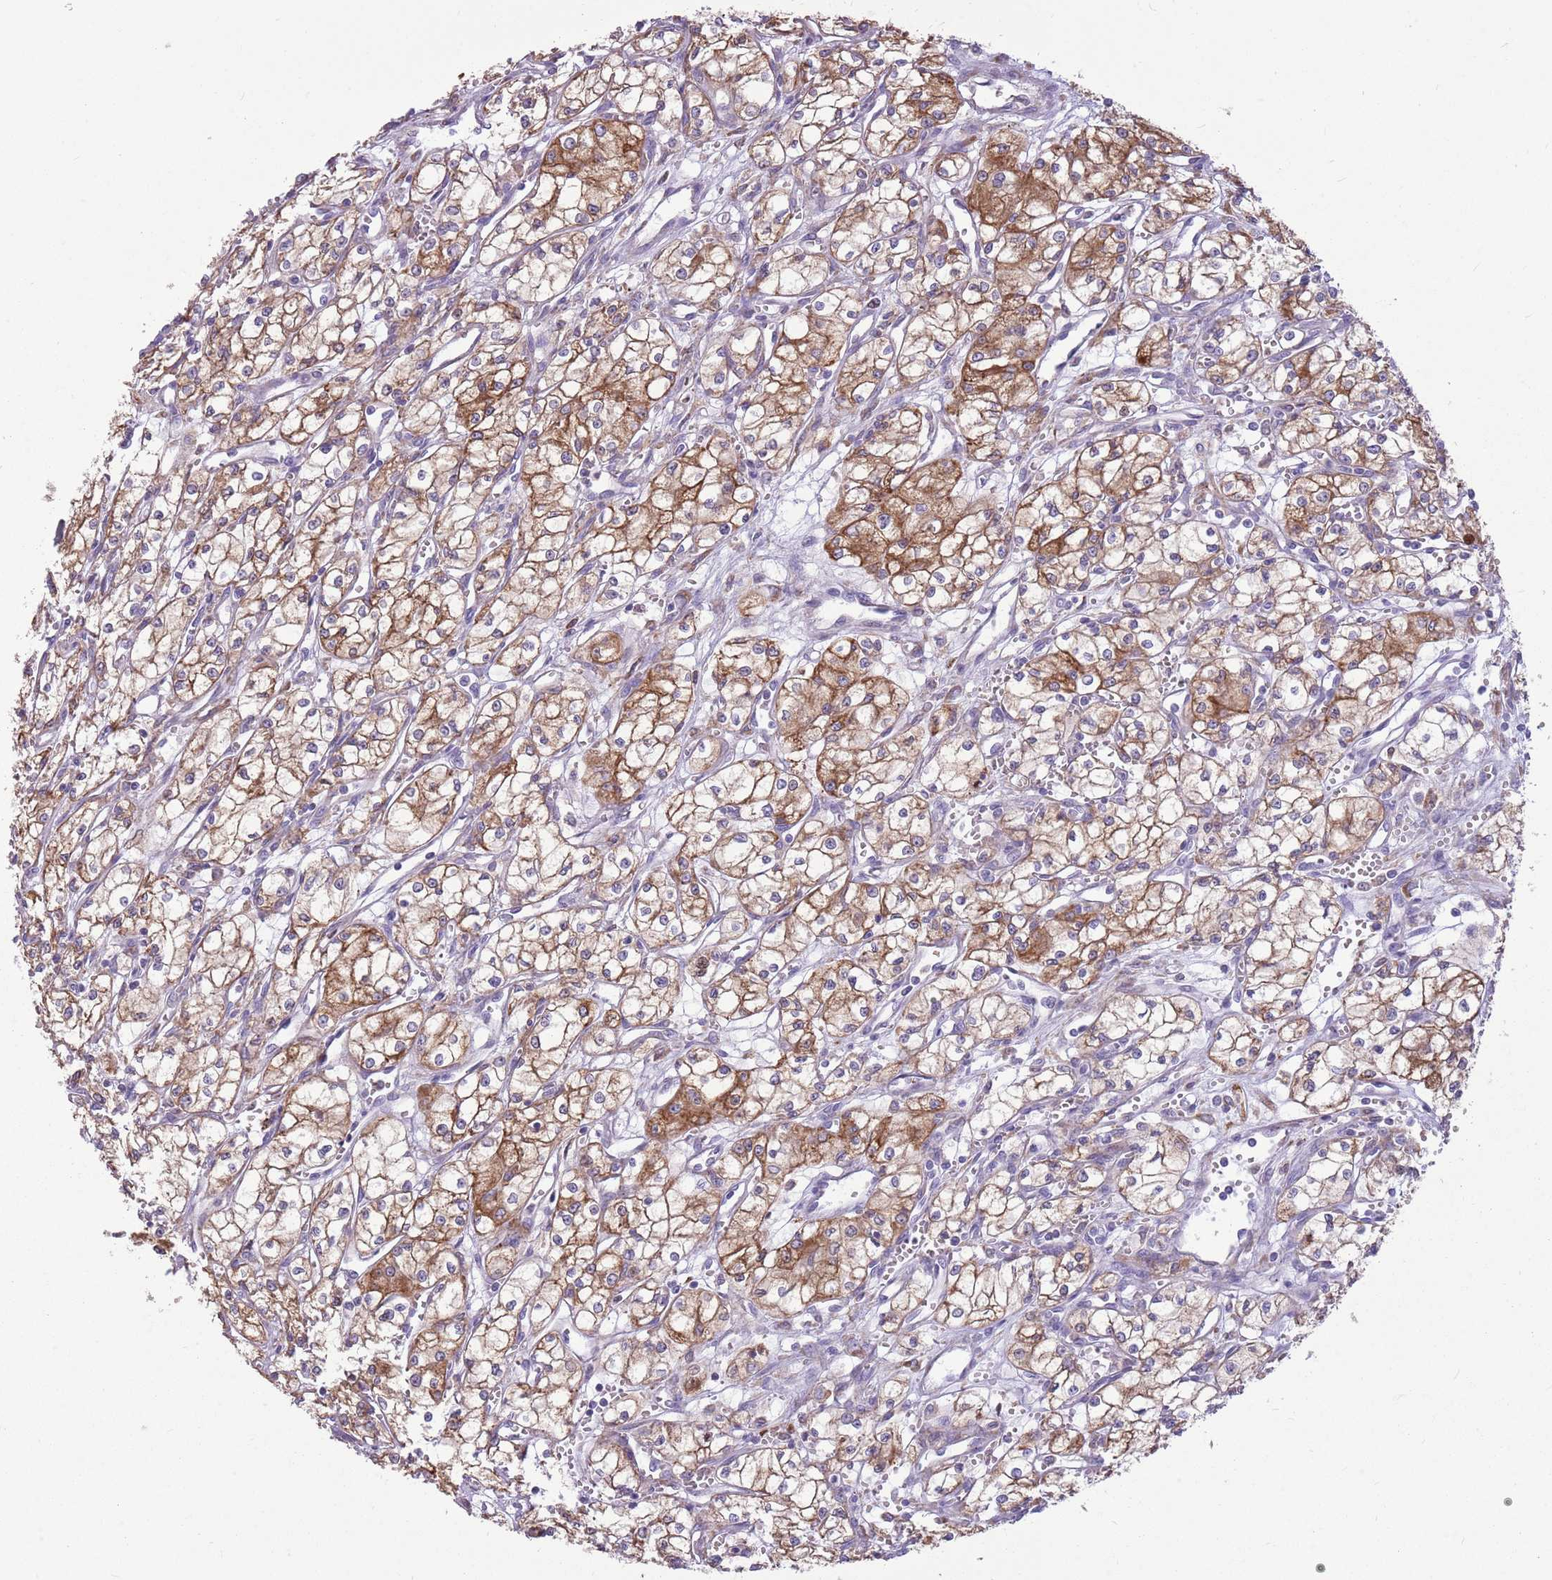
{"staining": {"intensity": "moderate", "quantity": ">75%", "location": "cytoplasmic/membranous"}, "tissue": "renal cancer", "cell_type": "Tumor cells", "image_type": "cancer", "snomed": [{"axis": "morphology", "description": "Adenocarcinoma, NOS"}, {"axis": "topography", "description": "Kidney"}], "caption": "DAB immunohistochemical staining of adenocarcinoma (renal) demonstrates moderate cytoplasmic/membranous protein expression in about >75% of tumor cells.", "gene": "KCTD19", "patient": {"sex": "male", "age": 59}}